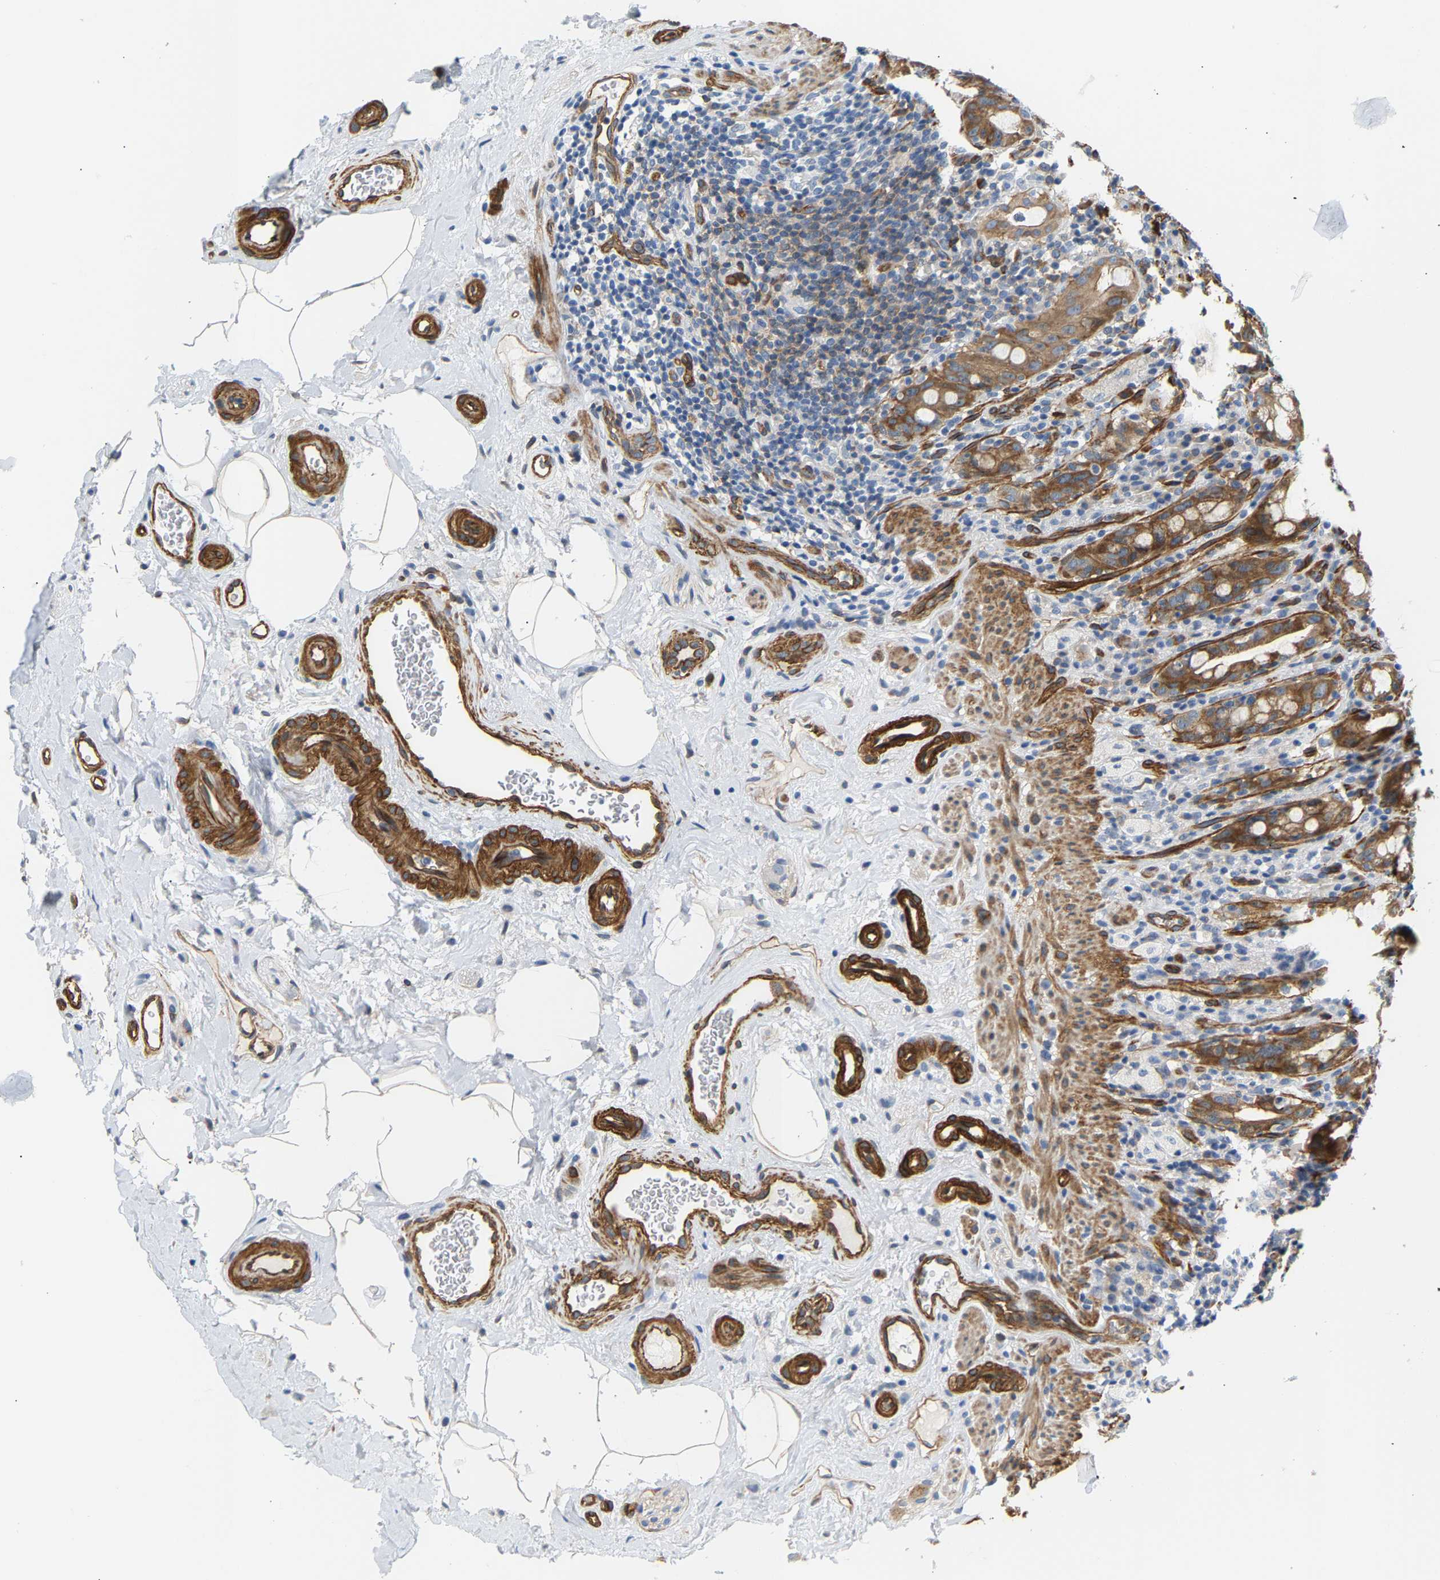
{"staining": {"intensity": "moderate", "quantity": ">75%", "location": "cytoplasmic/membranous"}, "tissue": "rectum", "cell_type": "Glandular cells", "image_type": "normal", "snomed": [{"axis": "morphology", "description": "Normal tissue, NOS"}, {"axis": "topography", "description": "Rectum"}], "caption": "Protein staining shows moderate cytoplasmic/membranous positivity in about >75% of glandular cells in unremarkable rectum. (DAB IHC, brown staining for protein, blue staining for nuclei).", "gene": "PAWR", "patient": {"sex": "male", "age": 44}}